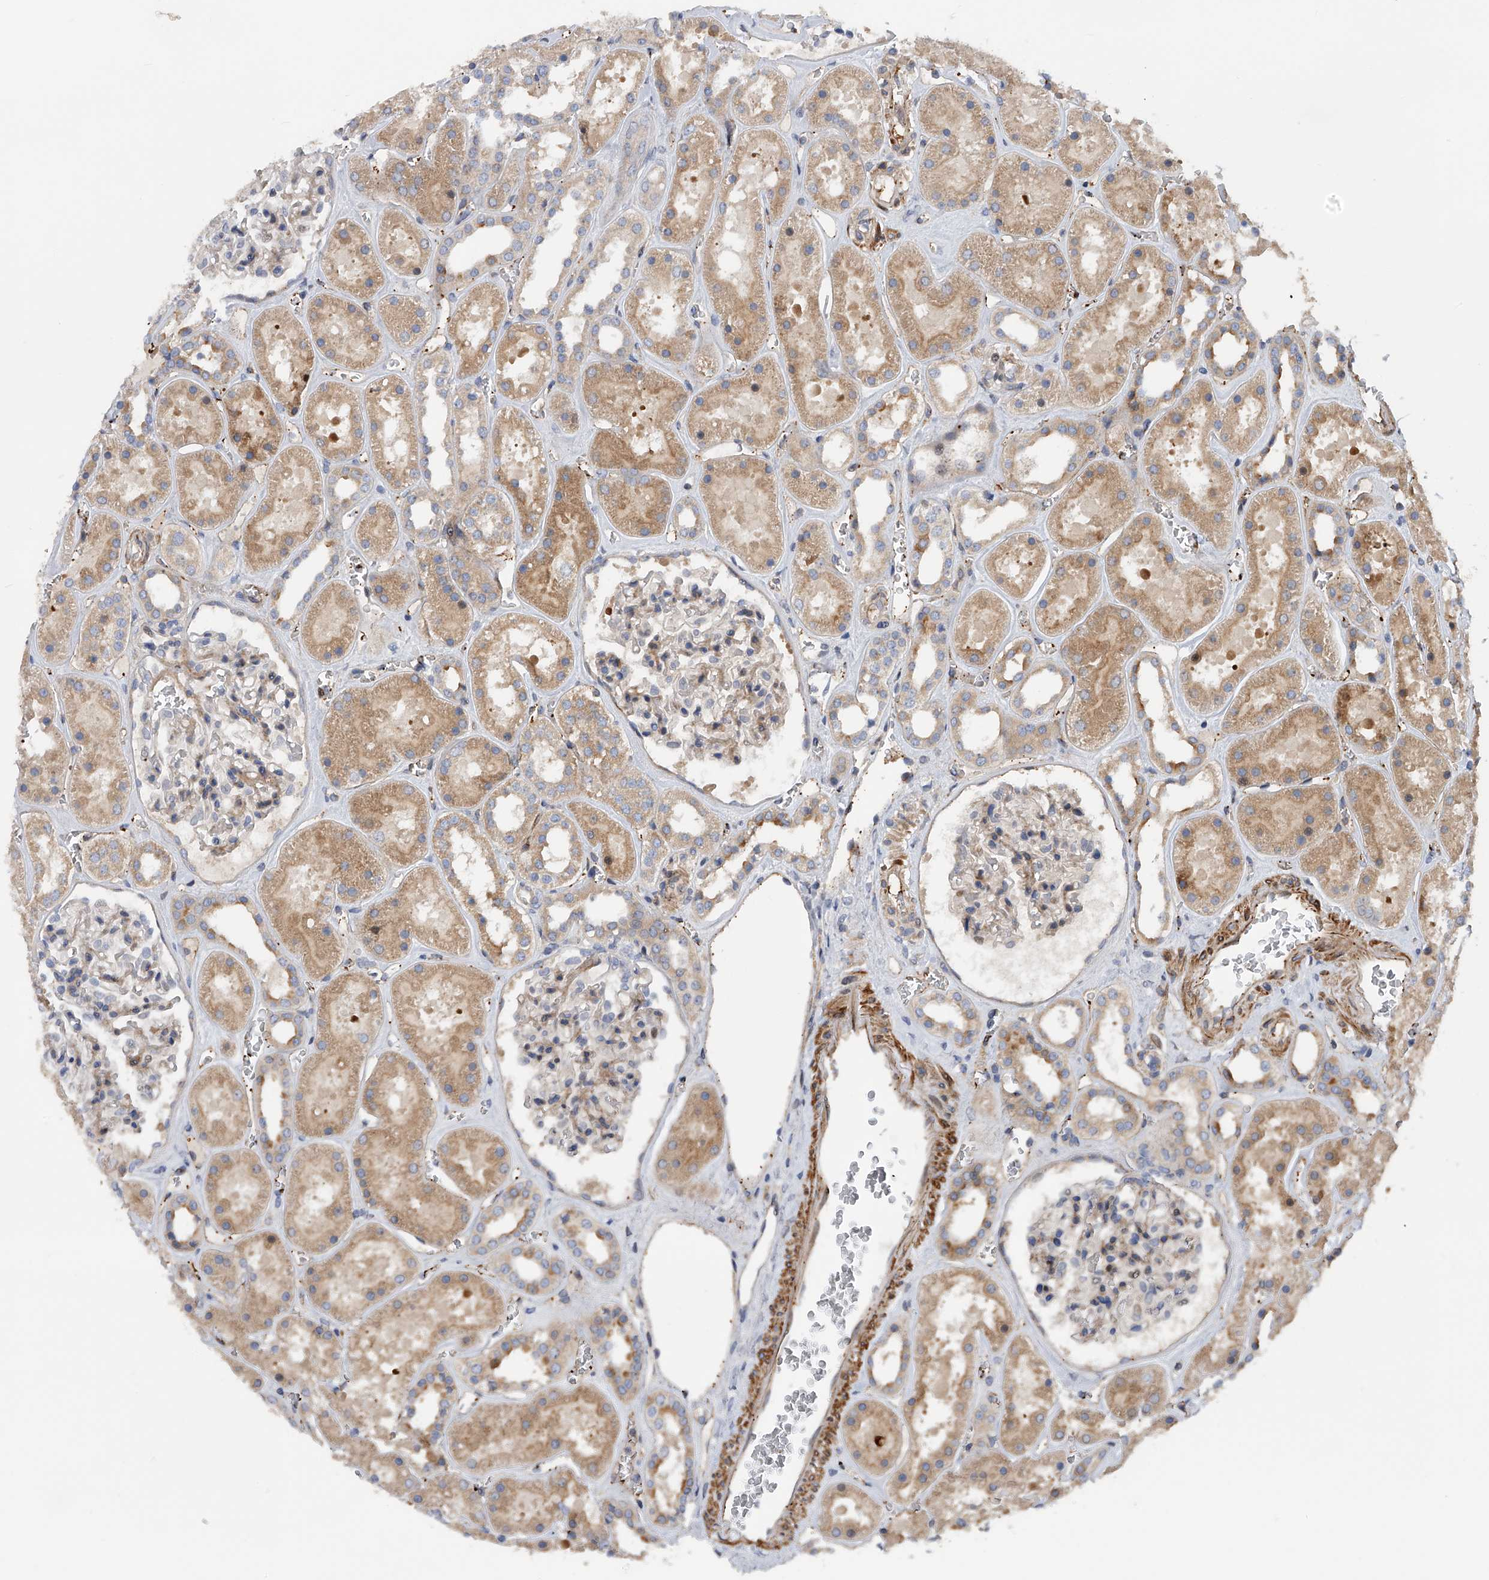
{"staining": {"intensity": "weak", "quantity": "<25%", "location": "cytoplasmic/membranous"}, "tissue": "kidney", "cell_type": "Cells in glomeruli", "image_type": "normal", "snomed": [{"axis": "morphology", "description": "Normal tissue, NOS"}, {"axis": "topography", "description": "Kidney"}], "caption": "An image of kidney stained for a protein demonstrates no brown staining in cells in glomeruli. (Brightfield microscopy of DAB immunohistochemistry at high magnification).", "gene": "PDSS2", "patient": {"sex": "female", "age": 41}}